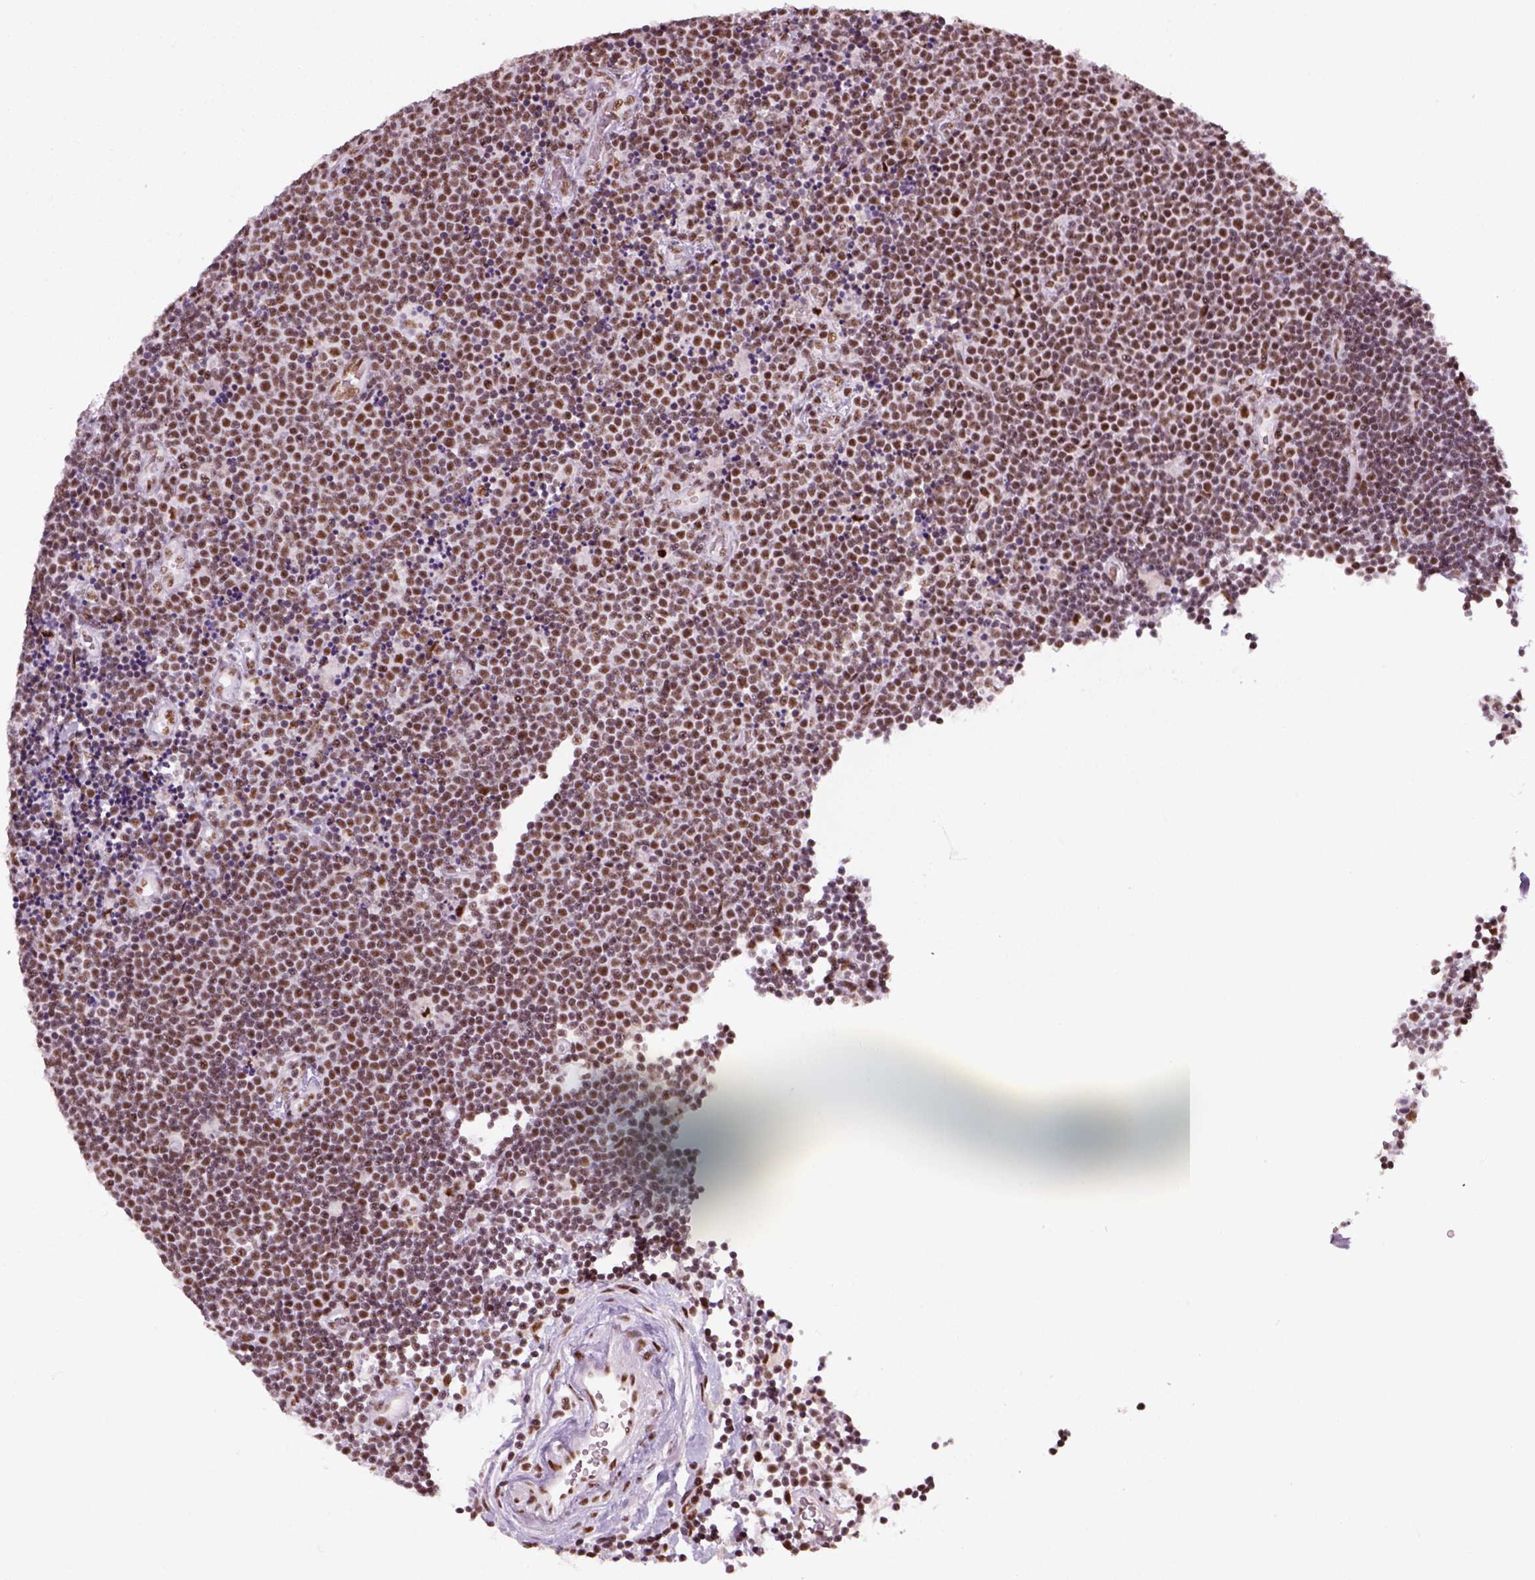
{"staining": {"intensity": "moderate", "quantity": ">75%", "location": "nuclear"}, "tissue": "lymphoma", "cell_type": "Tumor cells", "image_type": "cancer", "snomed": [{"axis": "morphology", "description": "Malignant lymphoma, non-Hodgkin's type, Low grade"}, {"axis": "topography", "description": "Brain"}], "caption": "The image demonstrates a brown stain indicating the presence of a protein in the nuclear of tumor cells in lymphoma.", "gene": "GTF2F1", "patient": {"sex": "female", "age": 66}}